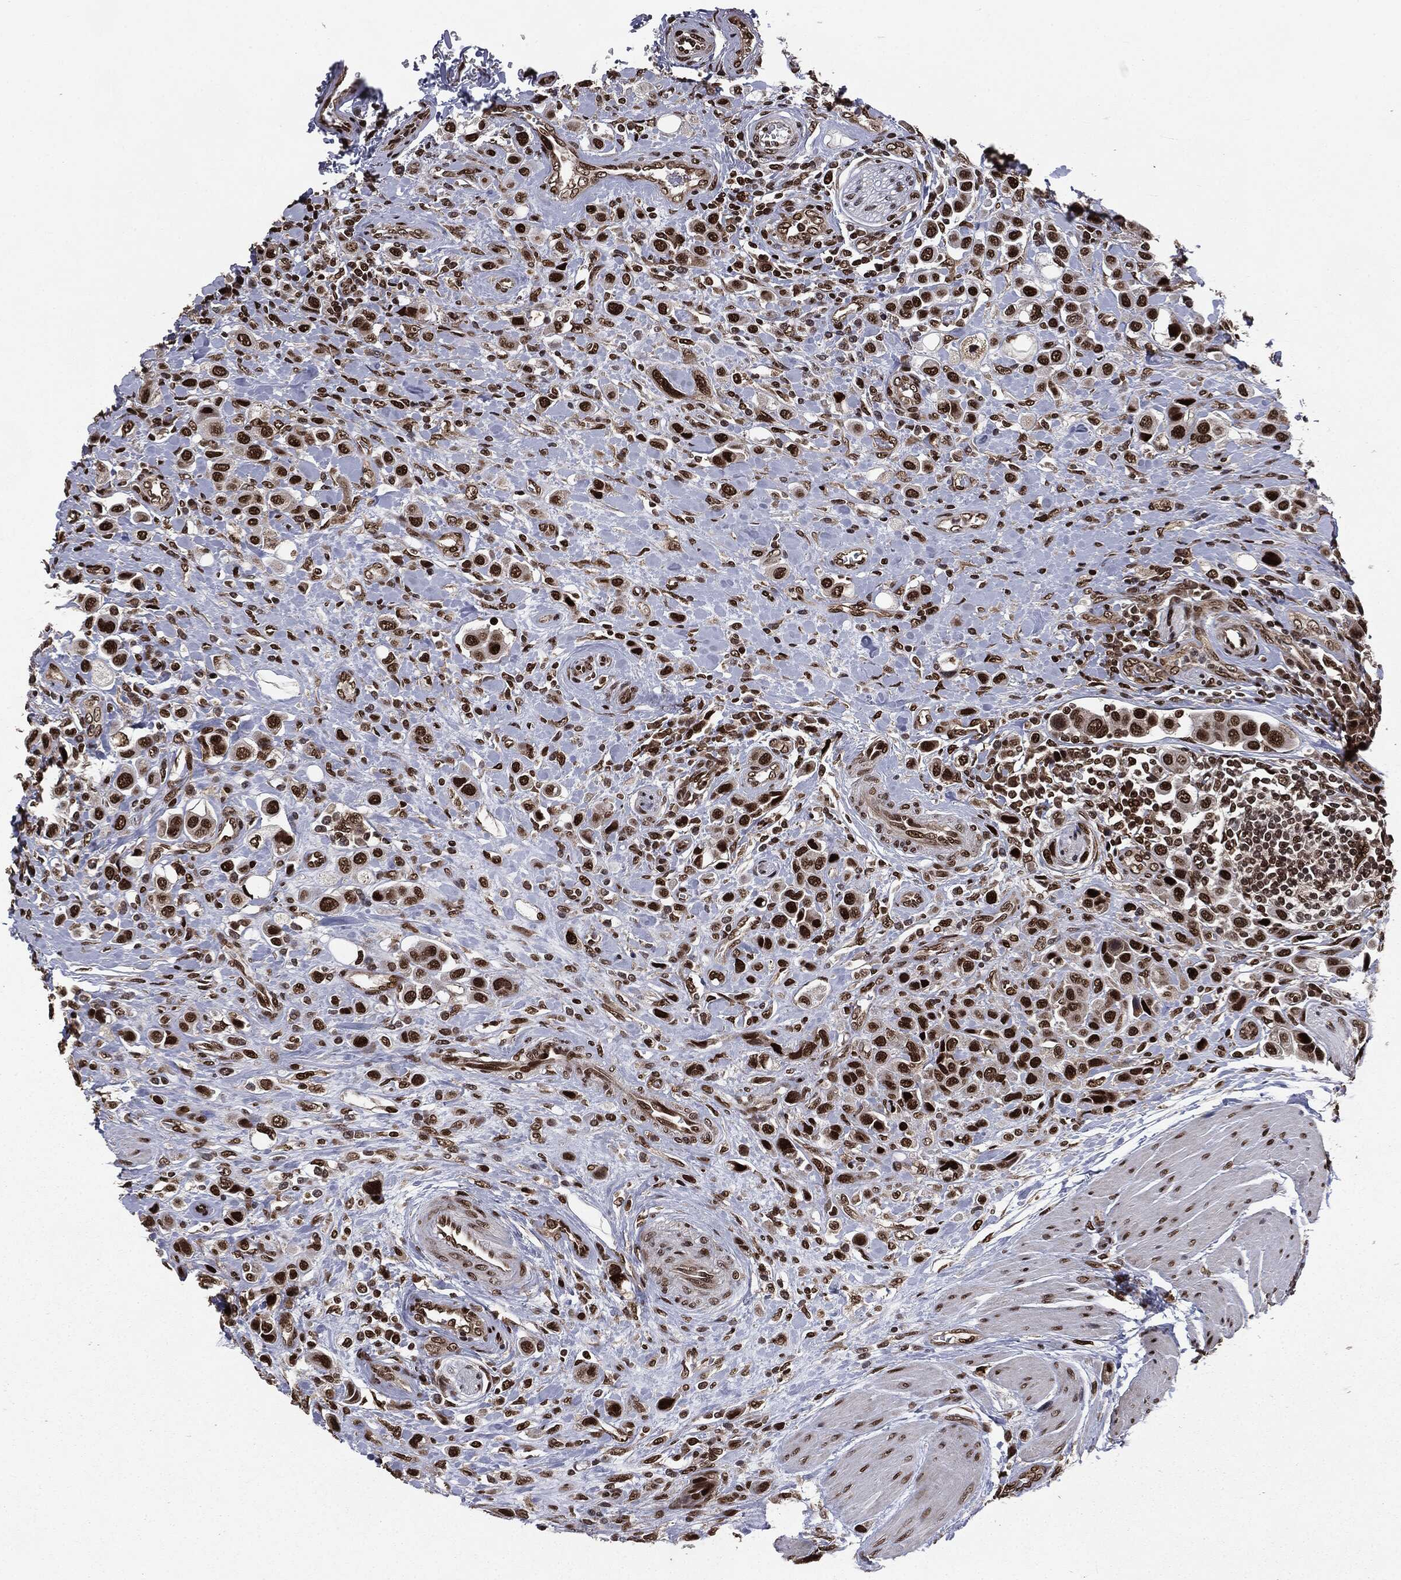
{"staining": {"intensity": "strong", "quantity": ">75%", "location": "nuclear"}, "tissue": "urothelial cancer", "cell_type": "Tumor cells", "image_type": "cancer", "snomed": [{"axis": "morphology", "description": "Urothelial carcinoma, High grade"}, {"axis": "topography", "description": "Urinary bladder"}], "caption": "Urothelial carcinoma (high-grade) tissue reveals strong nuclear staining in approximately >75% of tumor cells, visualized by immunohistochemistry.", "gene": "DVL2", "patient": {"sex": "male", "age": 50}}